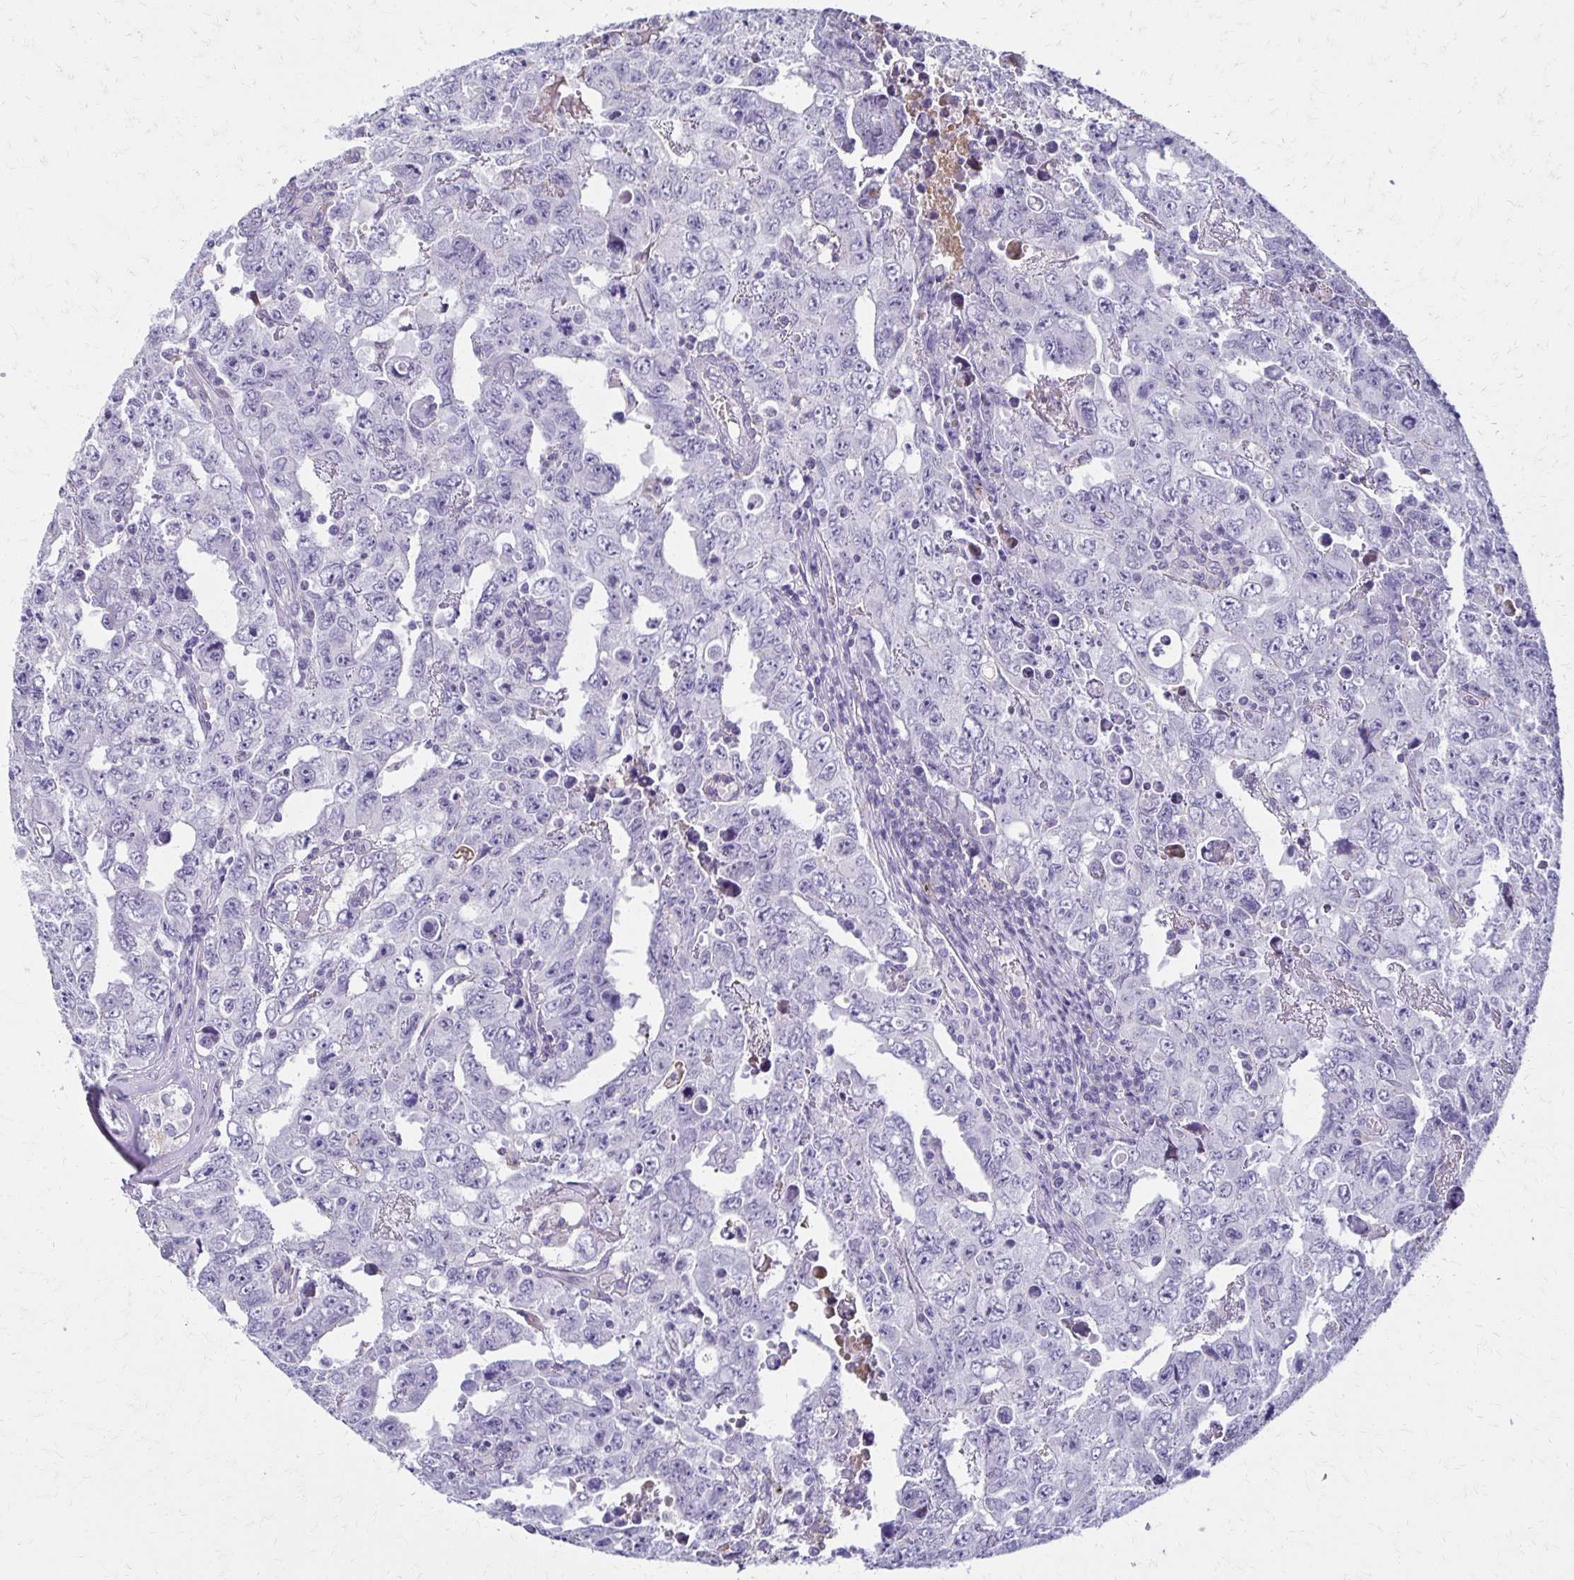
{"staining": {"intensity": "negative", "quantity": "none", "location": "none"}, "tissue": "testis cancer", "cell_type": "Tumor cells", "image_type": "cancer", "snomed": [{"axis": "morphology", "description": "Carcinoma, Embryonal, NOS"}, {"axis": "topography", "description": "Testis"}], "caption": "An immunohistochemistry image of testis cancer is shown. There is no staining in tumor cells of testis cancer.", "gene": "BBS12", "patient": {"sex": "male", "age": 24}}